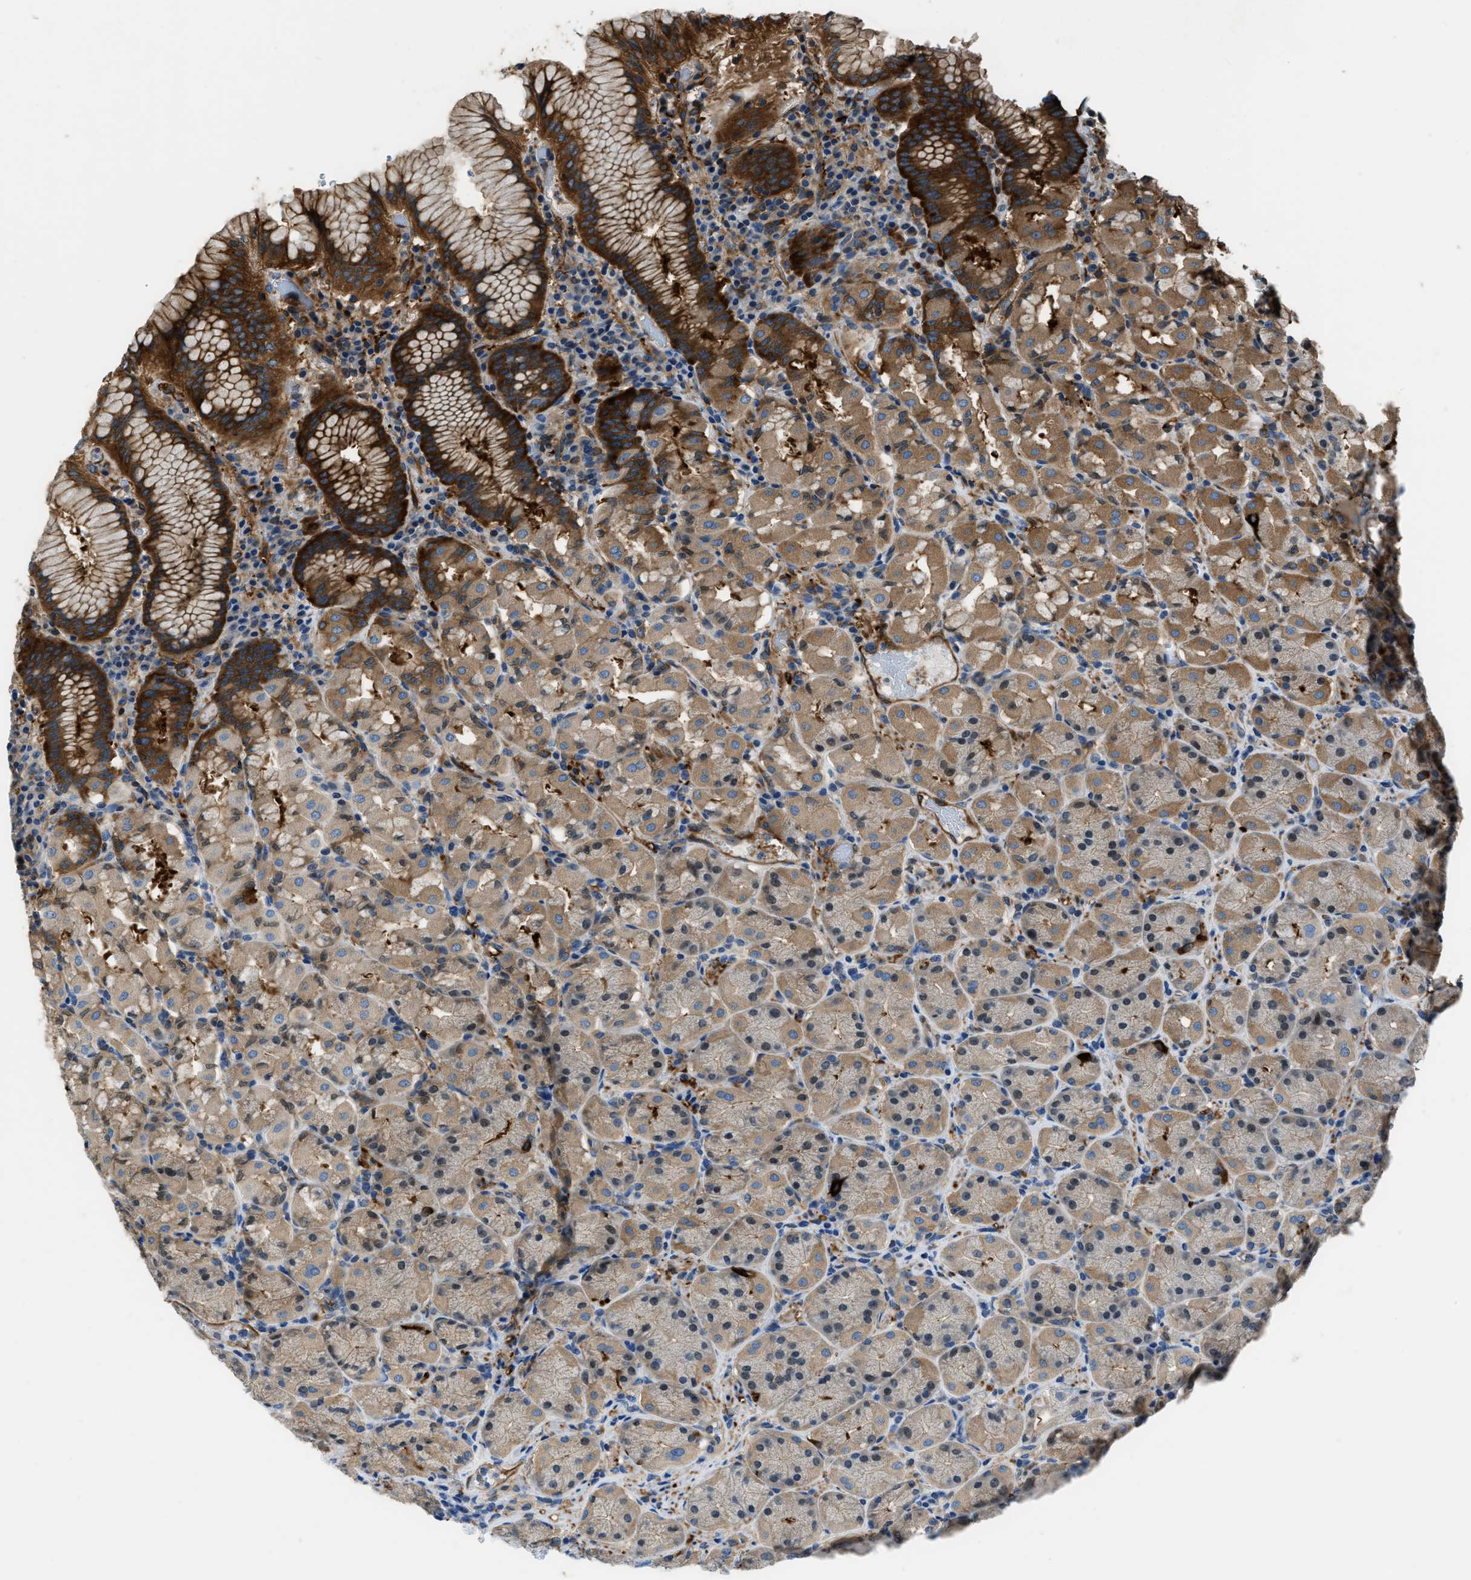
{"staining": {"intensity": "strong", "quantity": "25%-75%", "location": "cytoplasmic/membranous"}, "tissue": "stomach", "cell_type": "Glandular cells", "image_type": "normal", "snomed": [{"axis": "morphology", "description": "Normal tissue, NOS"}, {"axis": "topography", "description": "Stomach"}, {"axis": "topography", "description": "Stomach, lower"}], "caption": "The histopathology image shows staining of normal stomach, revealing strong cytoplasmic/membranous protein staining (brown color) within glandular cells. Using DAB (3,3'-diaminobenzidine) (brown) and hematoxylin (blue) stains, captured at high magnification using brightfield microscopy.", "gene": "PFKP", "patient": {"sex": "female", "age": 56}}